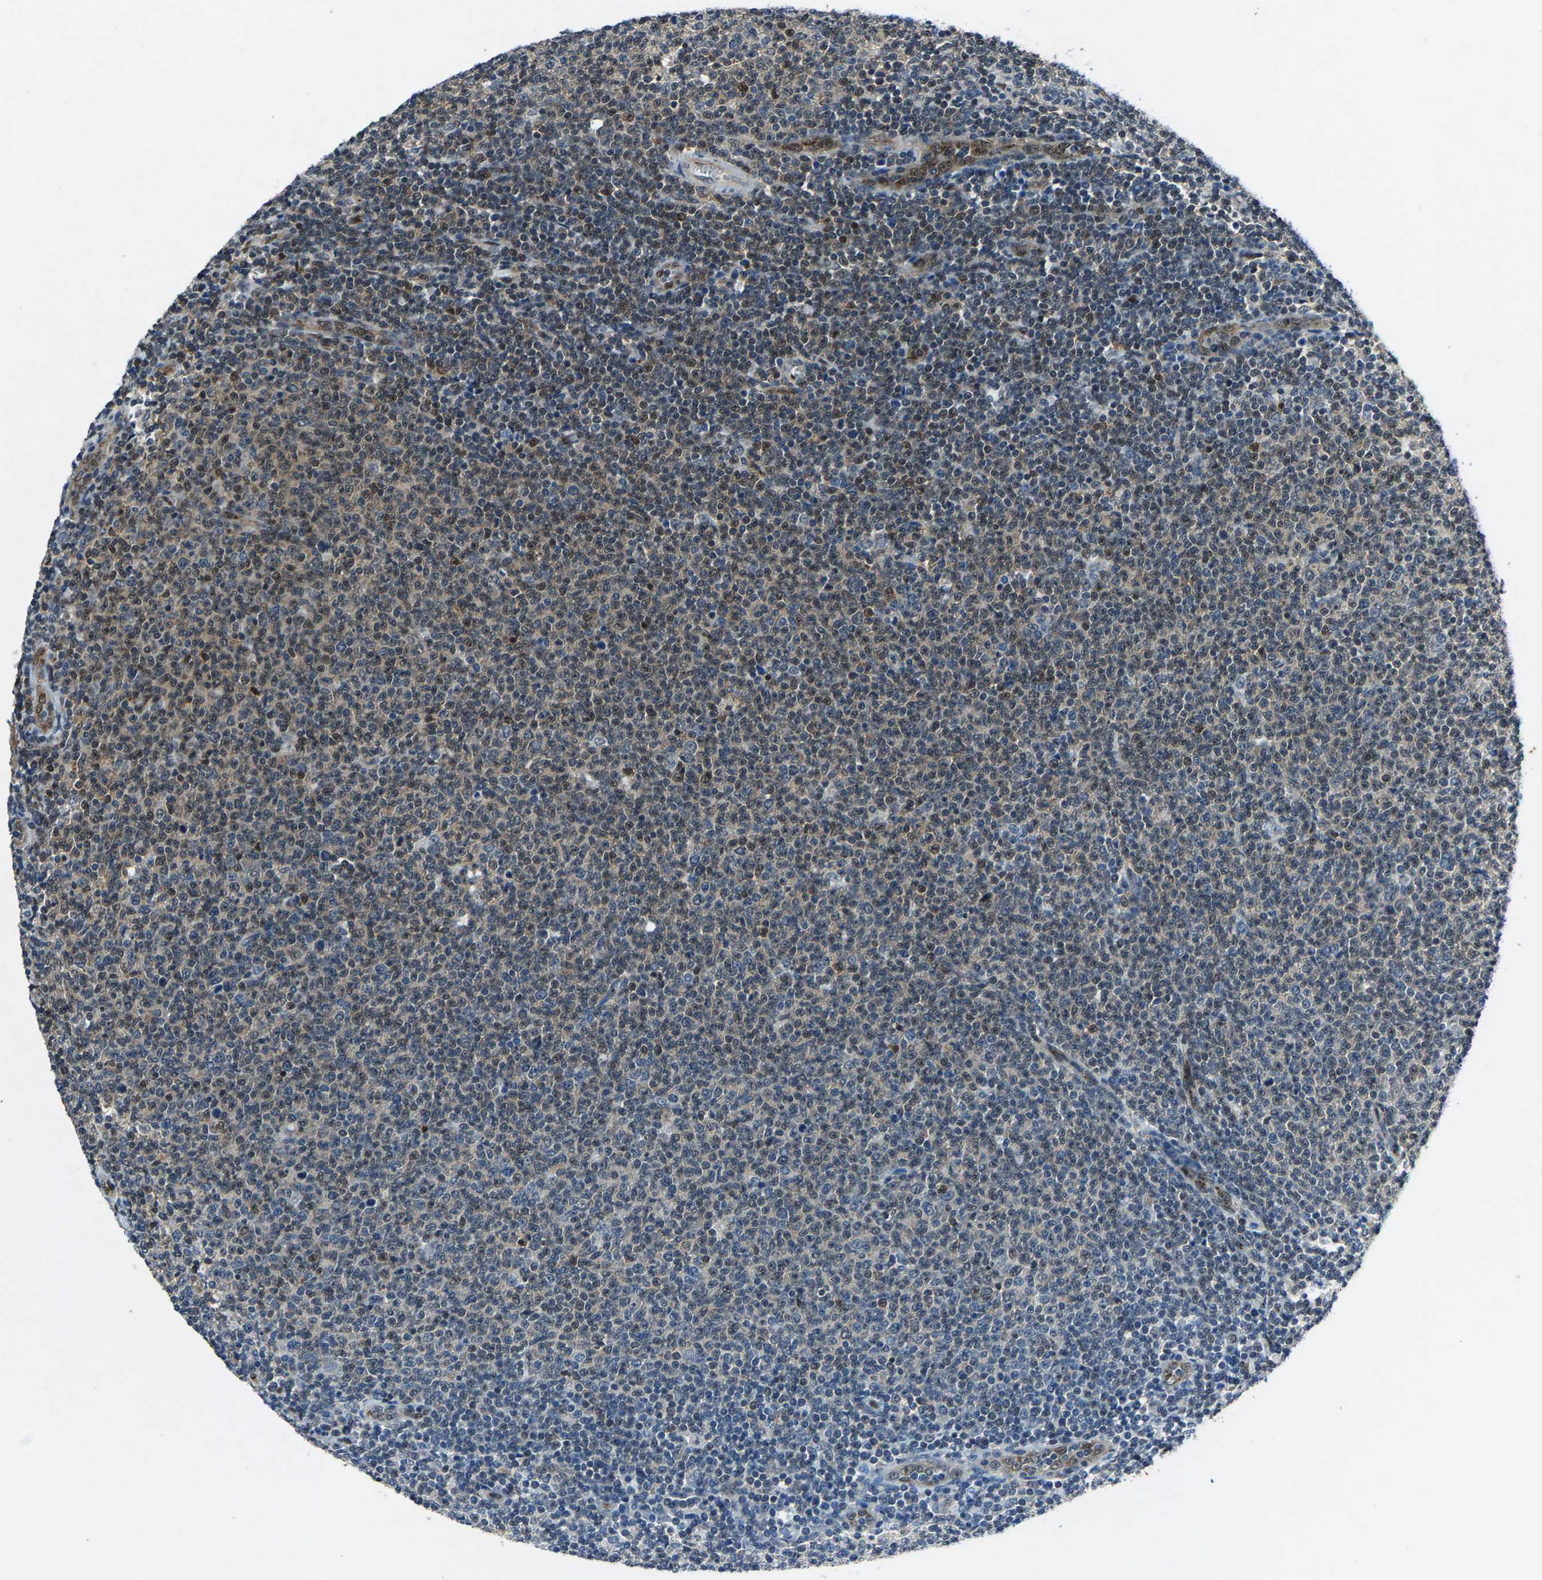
{"staining": {"intensity": "moderate", "quantity": "25%-75%", "location": "nuclear"}, "tissue": "lymphoma", "cell_type": "Tumor cells", "image_type": "cancer", "snomed": [{"axis": "morphology", "description": "Malignant lymphoma, non-Hodgkin's type, Low grade"}, {"axis": "topography", "description": "Lymph node"}], "caption": "A micrograph of human malignant lymphoma, non-Hodgkin's type (low-grade) stained for a protein shows moderate nuclear brown staining in tumor cells.", "gene": "ATXN3", "patient": {"sex": "male", "age": 66}}